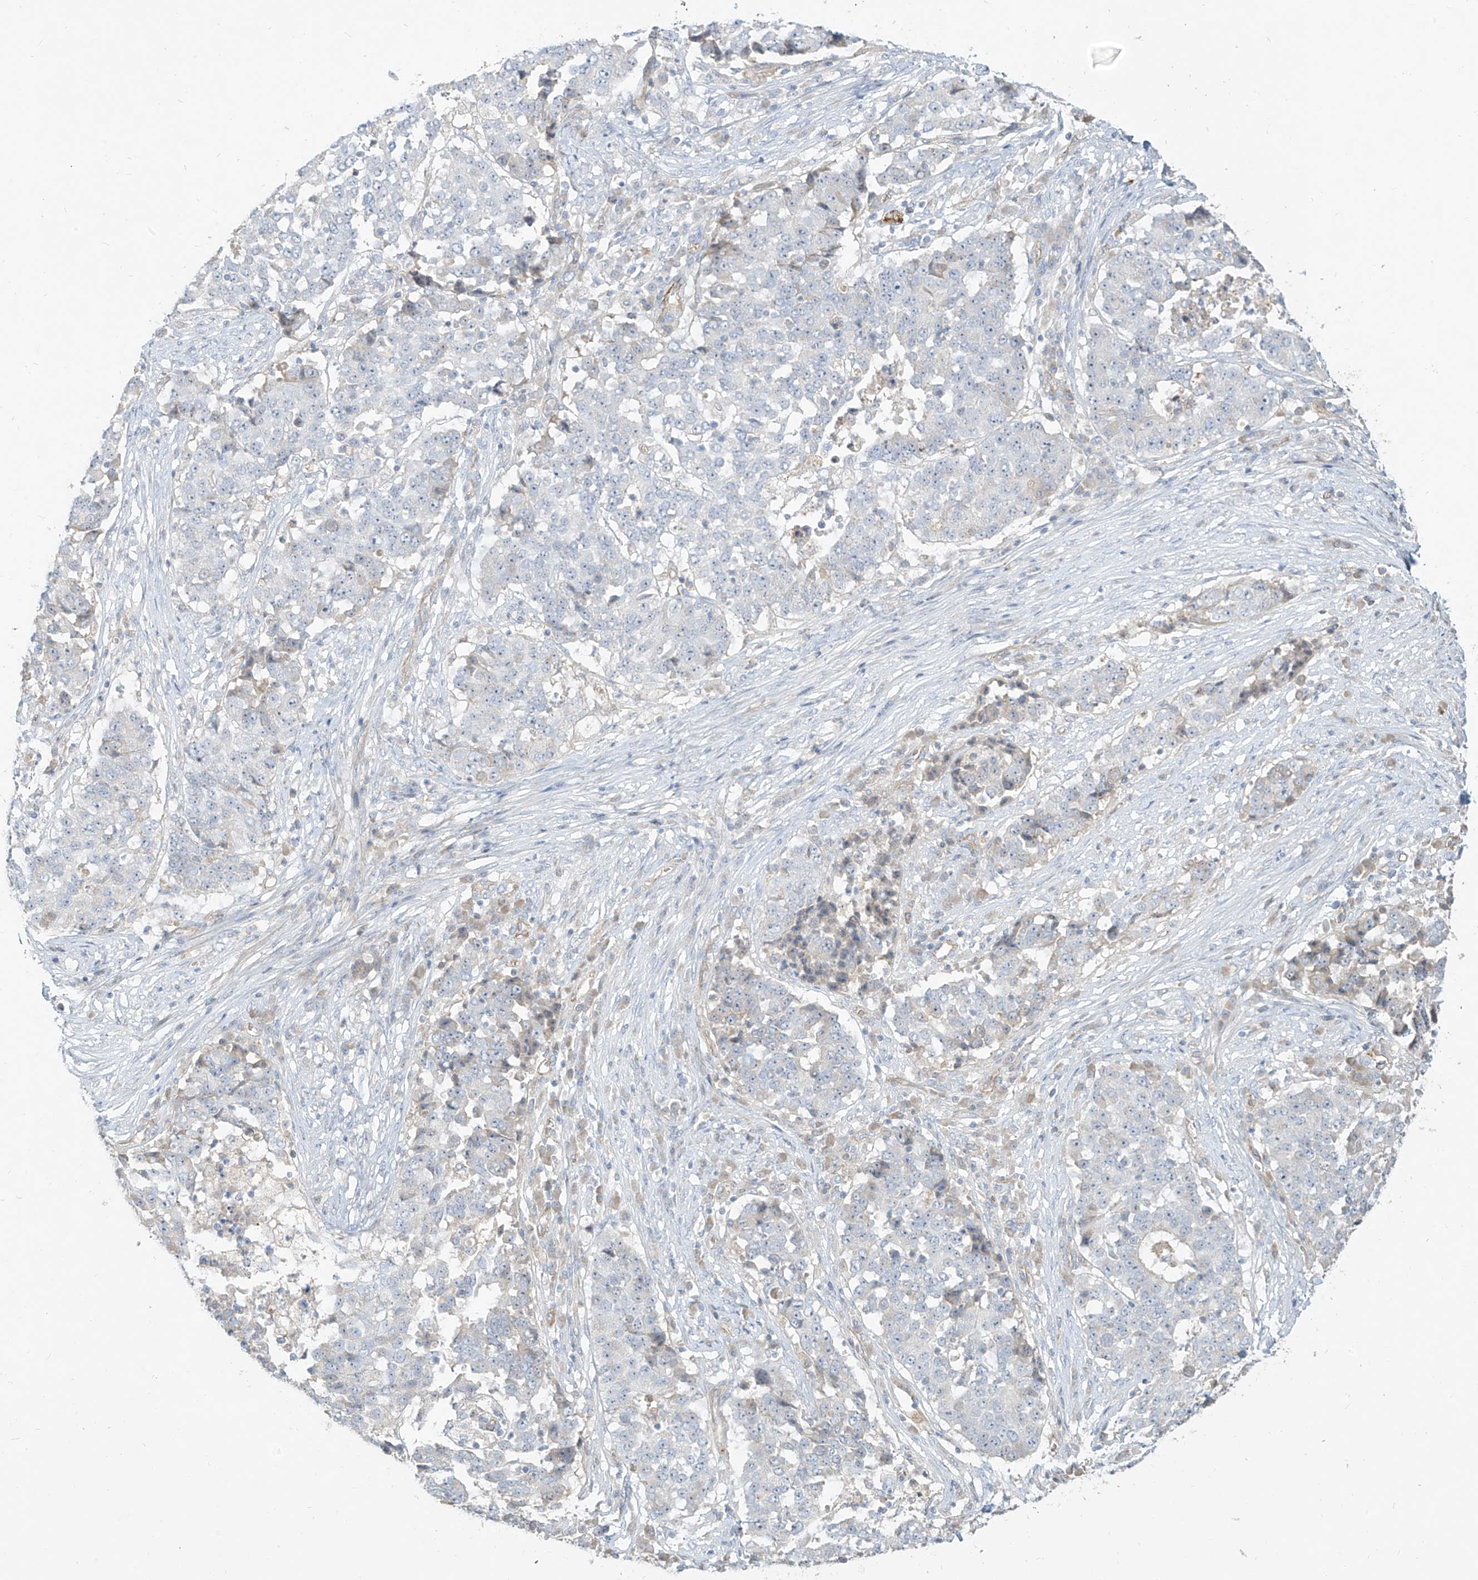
{"staining": {"intensity": "negative", "quantity": "none", "location": "none"}, "tissue": "stomach cancer", "cell_type": "Tumor cells", "image_type": "cancer", "snomed": [{"axis": "morphology", "description": "Adenocarcinoma, NOS"}, {"axis": "topography", "description": "Stomach"}], "caption": "The histopathology image shows no staining of tumor cells in stomach cancer.", "gene": "C2orf42", "patient": {"sex": "male", "age": 59}}